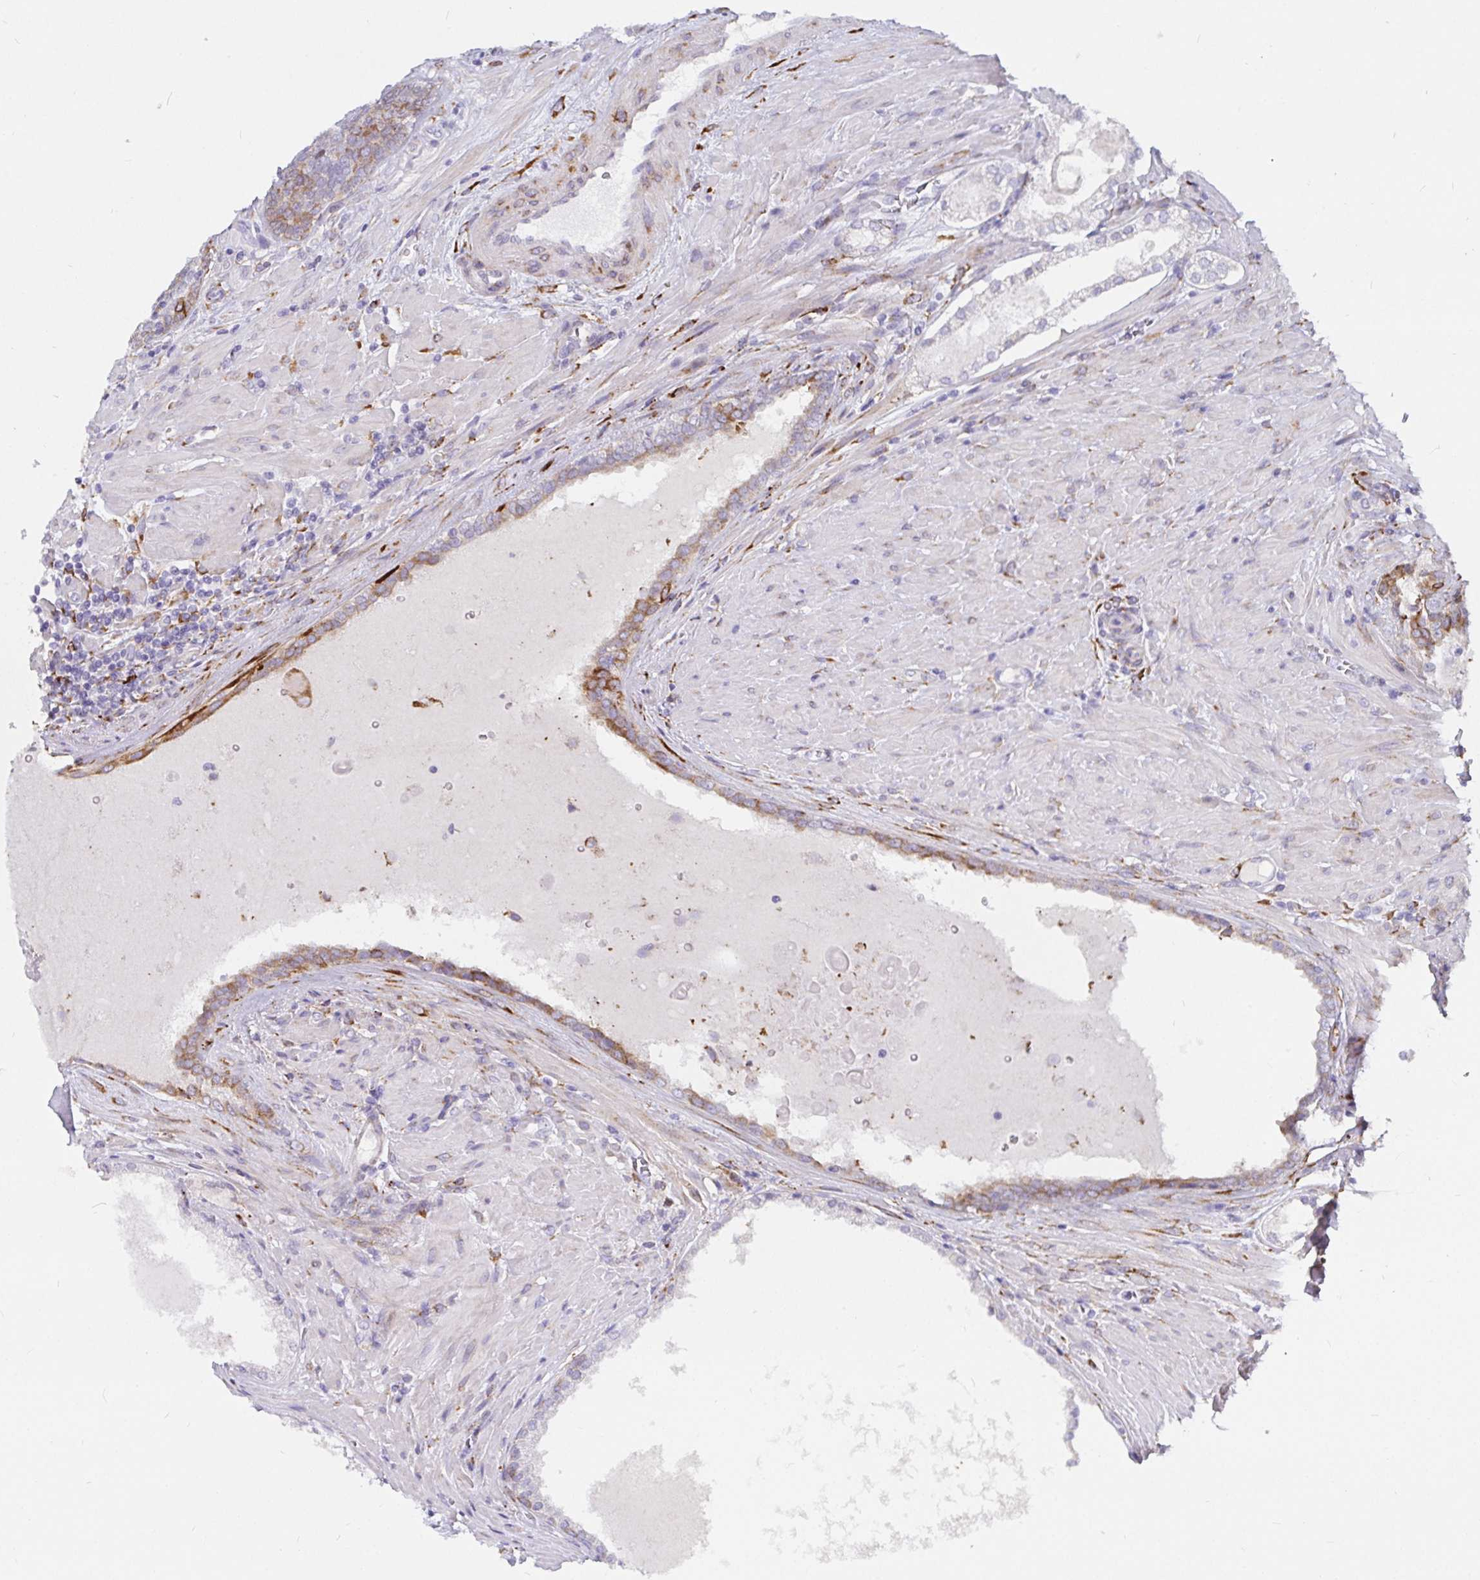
{"staining": {"intensity": "moderate", "quantity": "25%-75%", "location": "cytoplasmic/membranous"}, "tissue": "prostate cancer", "cell_type": "Tumor cells", "image_type": "cancer", "snomed": [{"axis": "morphology", "description": "Adenocarcinoma, High grade"}, {"axis": "topography", "description": "Prostate"}], "caption": "High-magnification brightfield microscopy of prostate cancer stained with DAB (brown) and counterstained with hematoxylin (blue). tumor cells exhibit moderate cytoplasmic/membranous staining is appreciated in about25%-75% of cells.", "gene": "P4HA2", "patient": {"sex": "male", "age": 73}}